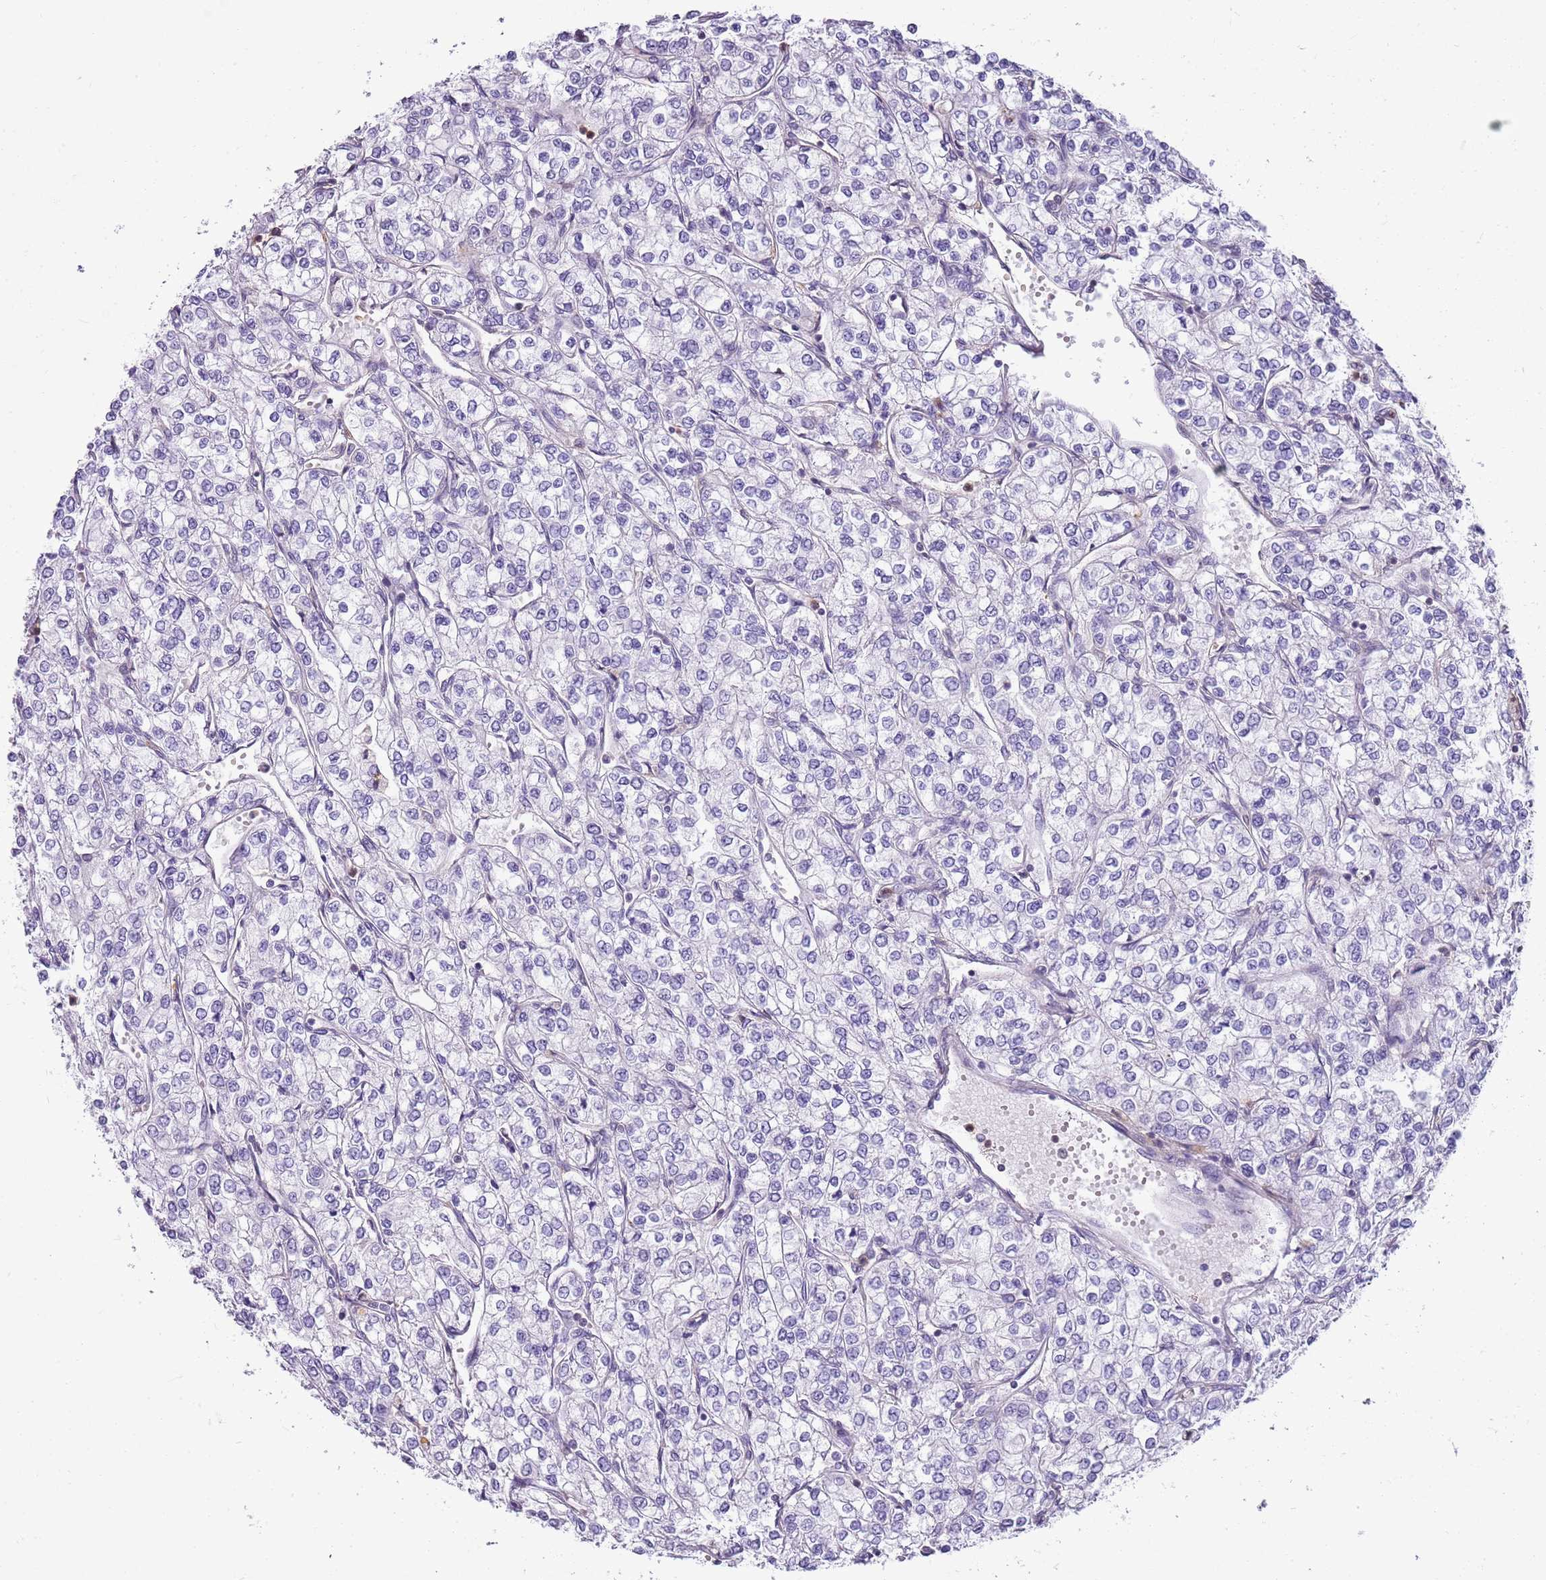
{"staining": {"intensity": "negative", "quantity": "none", "location": "none"}, "tissue": "renal cancer", "cell_type": "Tumor cells", "image_type": "cancer", "snomed": [{"axis": "morphology", "description": "Adenocarcinoma, NOS"}, {"axis": "topography", "description": "Kidney"}], "caption": "The histopathology image displays no staining of tumor cells in adenocarcinoma (renal).", "gene": "DHX32", "patient": {"sex": "male", "age": 80}}